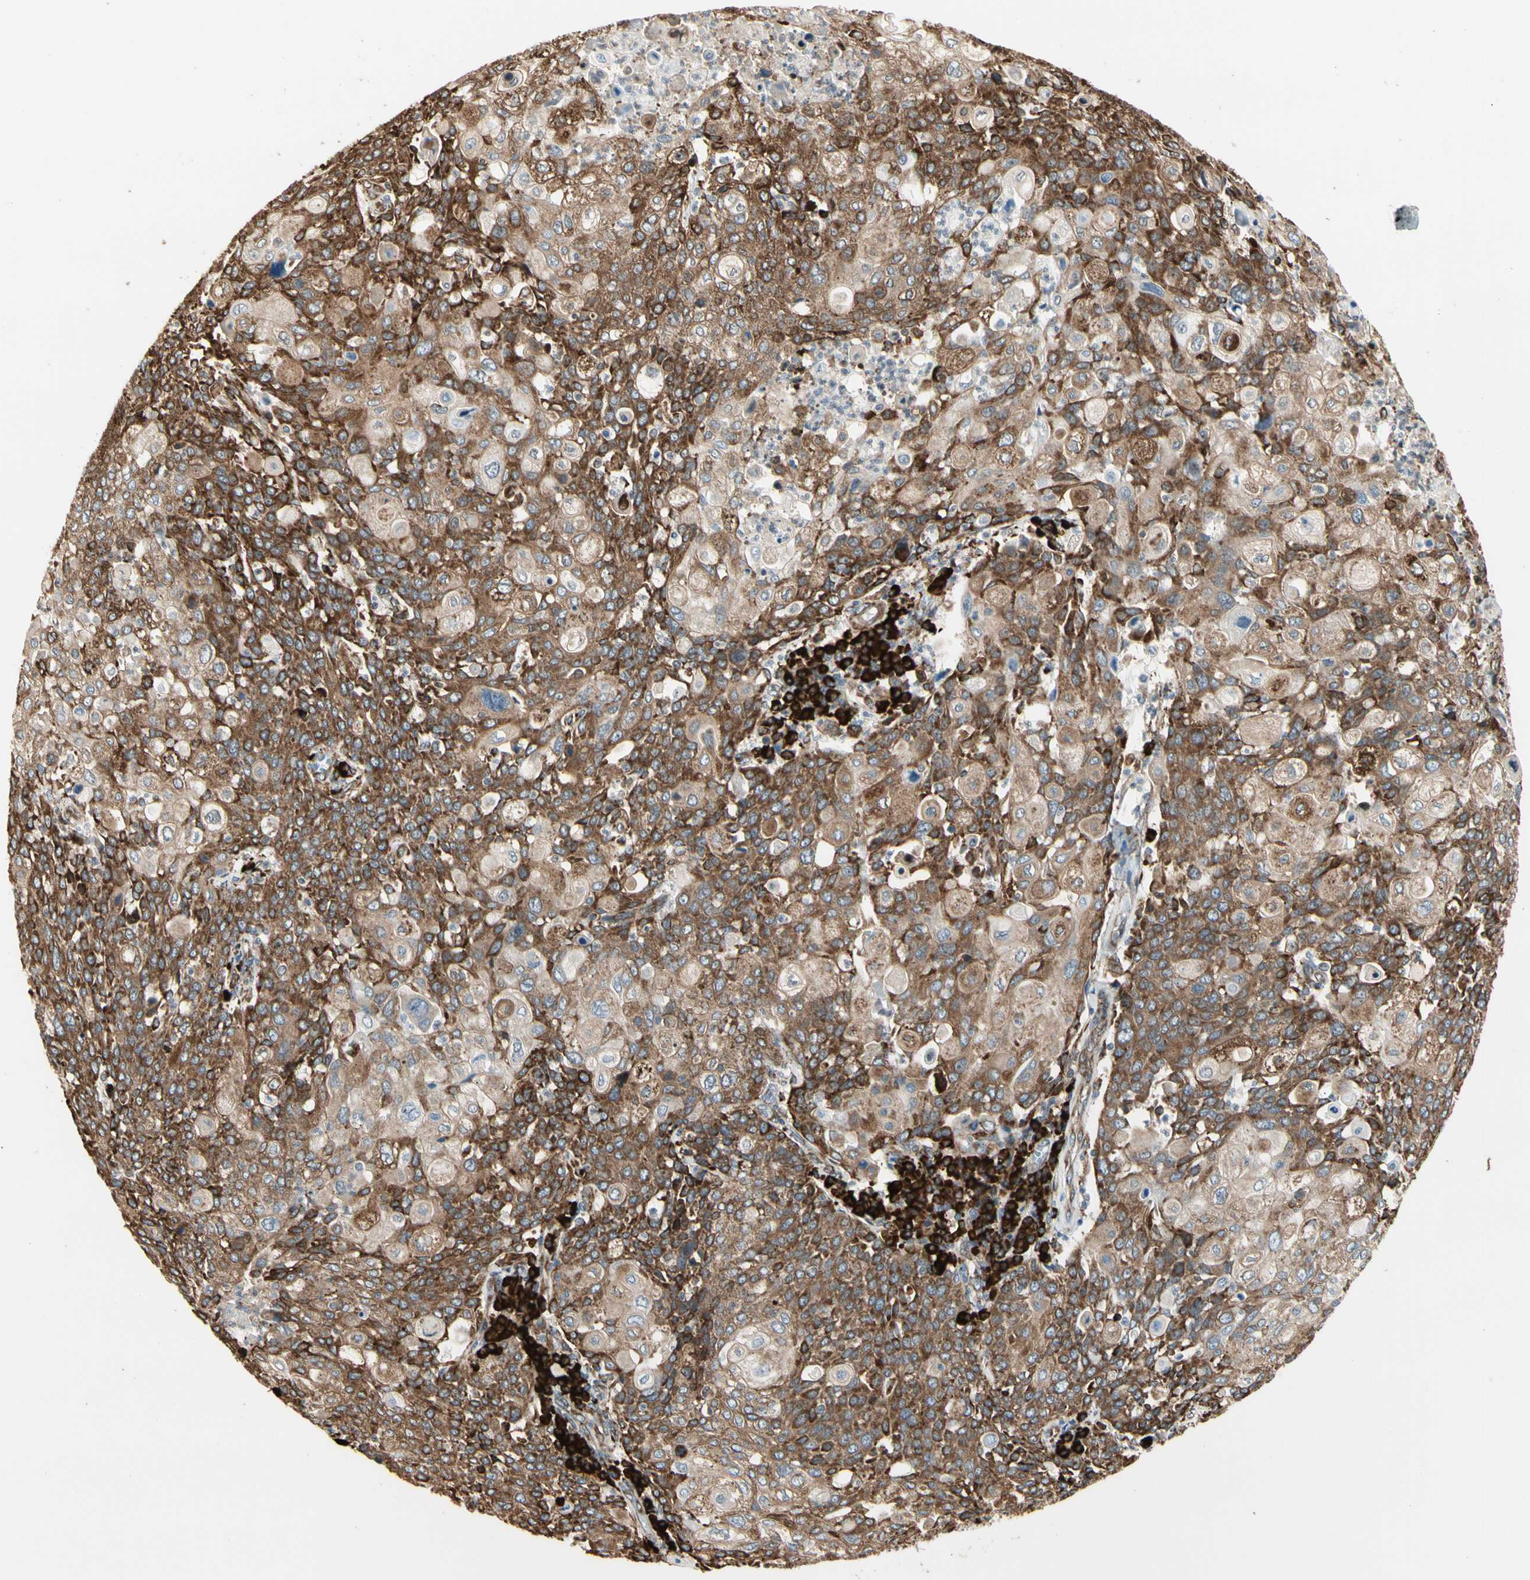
{"staining": {"intensity": "strong", "quantity": ">75%", "location": "cytoplasmic/membranous"}, "tissue": "cervical cancer", "cell_type": "Tumor cells", "image_type": "cancer", "snomed": [{"axis": "morphology", "description": "Squamous cell carcinoma, NOS"}, {"axis": "topography", "description": "Cervix"}], "caption": "A photomicrograph showing strong cytoplasmic/membranous staining in approximately >75% of tumor cells in cervical cancer (squamous cell carcinoma), as visualized by brown immunohistochemical staining.", "gene": "HSP90B1", "patient": {"sex": "female", "age": 40}}